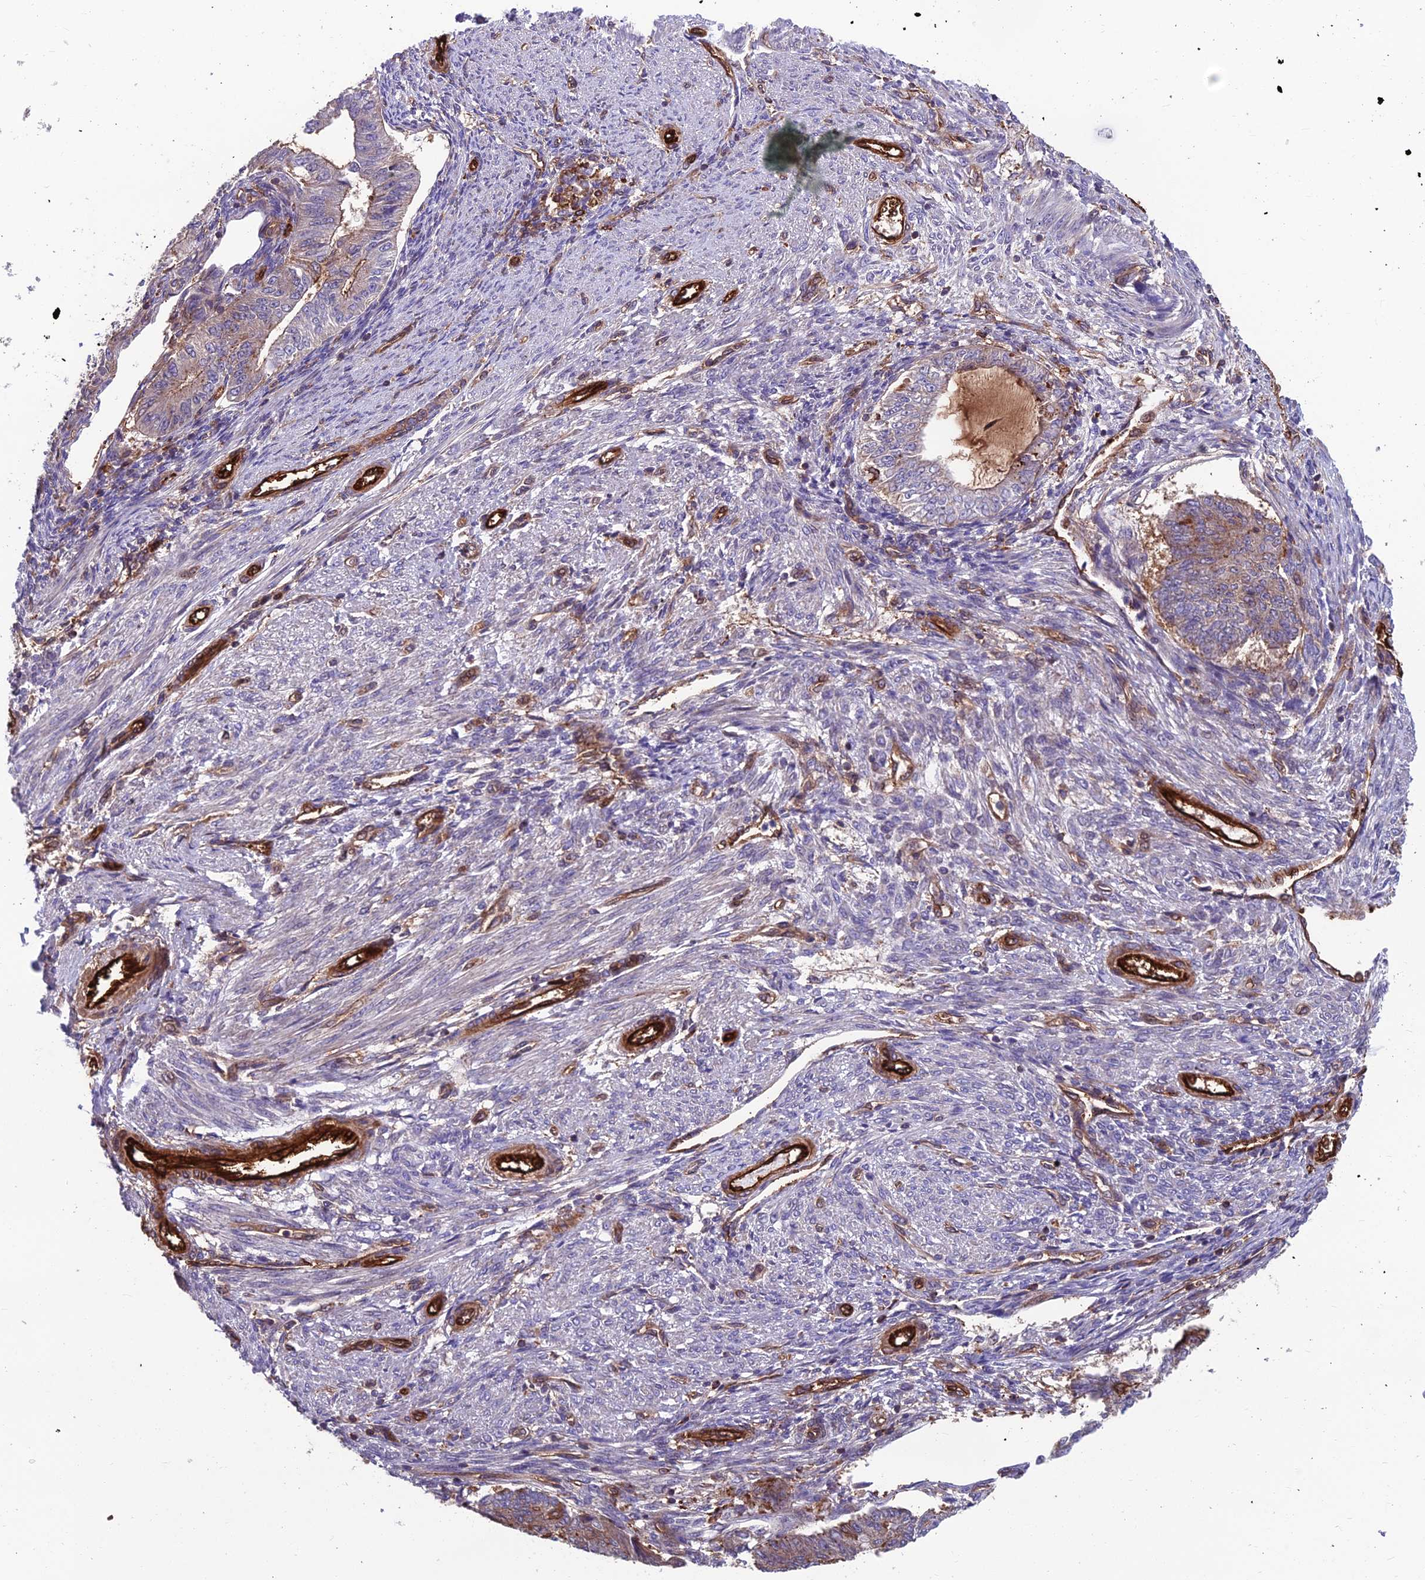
{"staining": {"intensity": "negative", "quantity": "none", "location": "none"}, "tissue": "endometrial cancer", "cell_type": "Tumor cells", "image_type": "cancer", "snomed": [{"axis": "morphology", "description": "Adenocarcinoma, NOS"}, {"axis": "topography", "description": "Endometrium"}], "caption": "This is an immunohistochemistry micrograph of human endometrial cancer. There is no staining in tumor cells.", "gene": "RTN4RL1", "patient": {"sex": "female", "age": 32}}